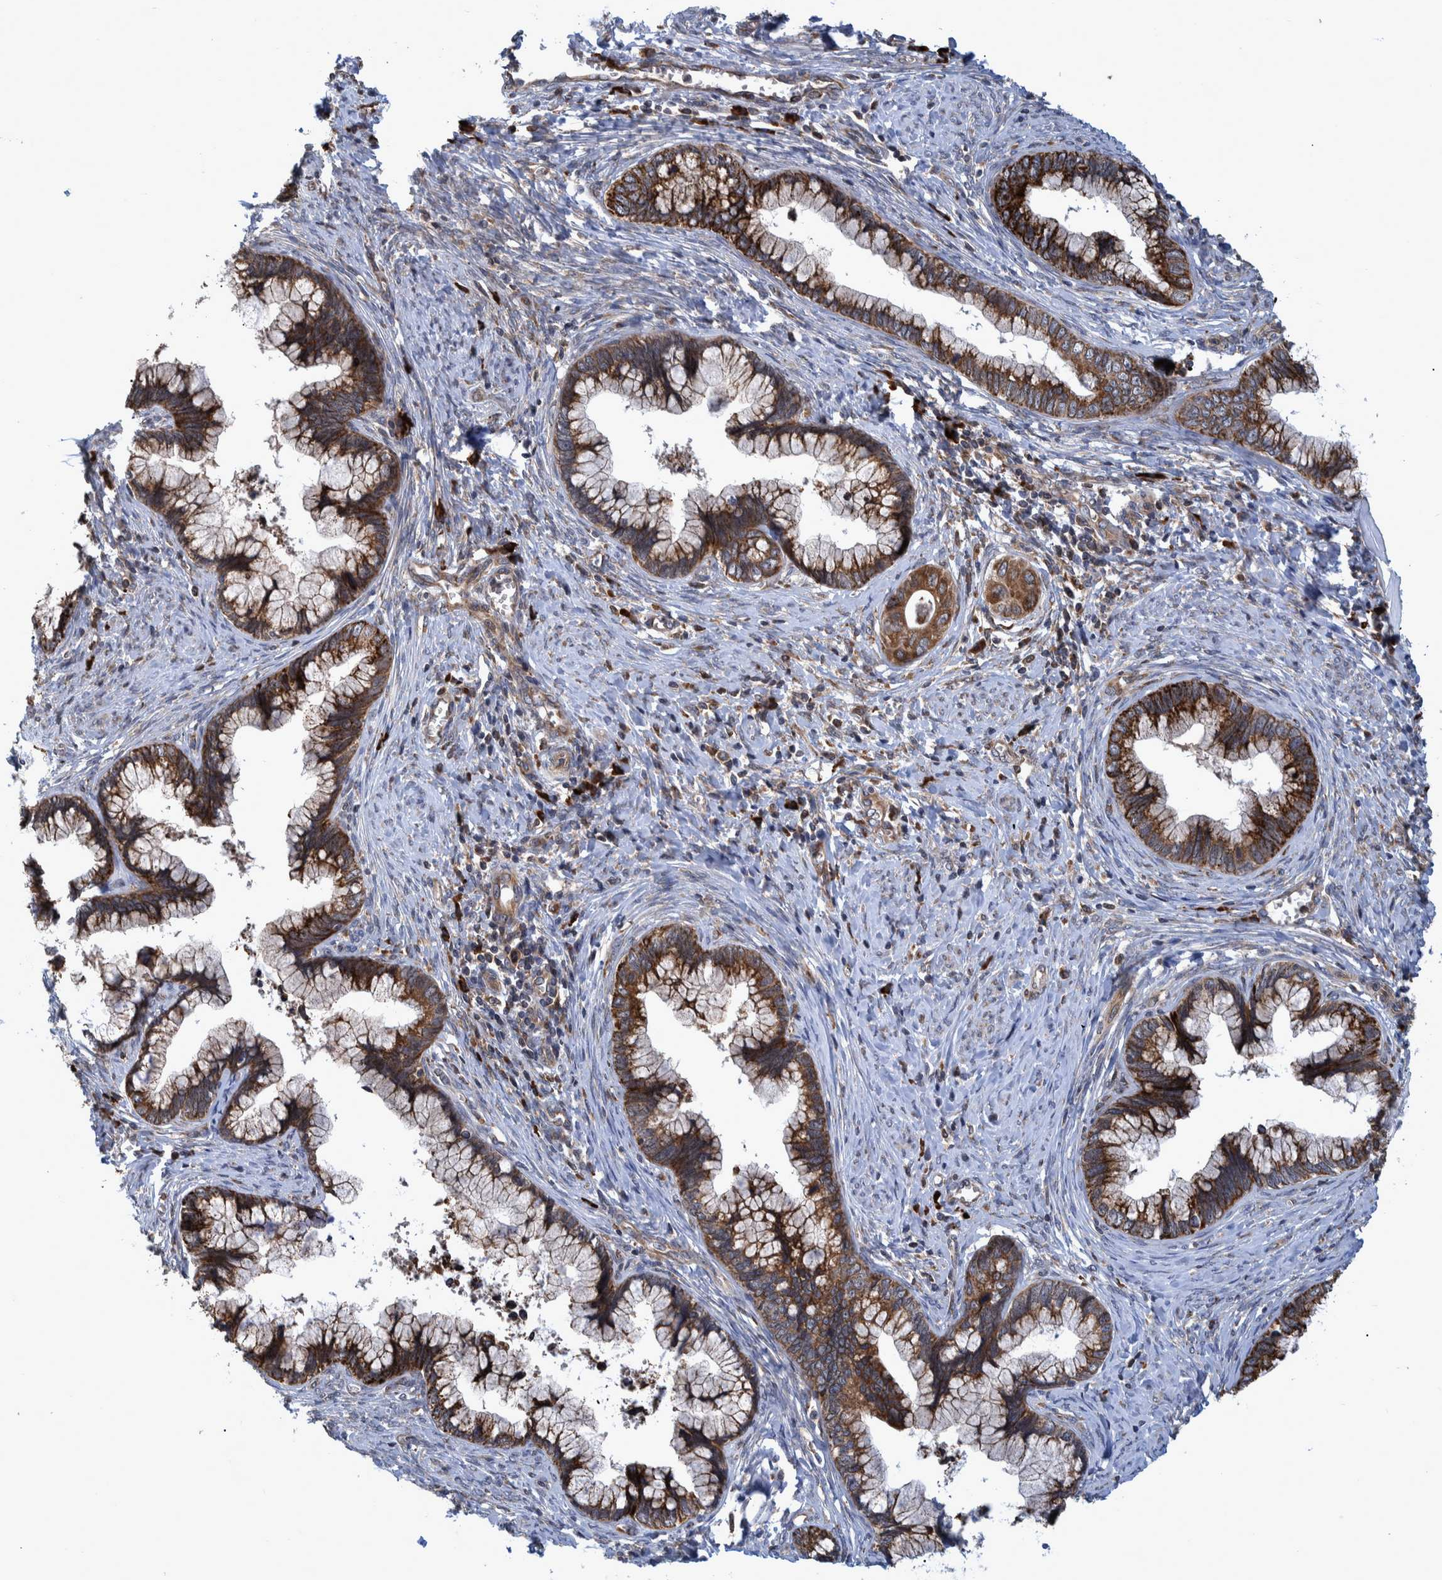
{"staining": {"intensity": "moderate", "quantity": ">75%", "location": "cytoplasmic/membranous"}, "tissue": "cervical cancer", "cell_type": "Tumor cells", "image_type": "cancer", "snomed": [{"axis": "morphology", "description": "Adenocarcinoma, NOS"}, {"axis": "topography", "description": "Cervix"}], "caption": "Immunohistochemical staining of cervical cancer (adenocarcinoma) reveals moderate cytoplasmic/membranous protein positivity in approximately >75% of tumor cells. (DAB = brown stain, brightfield microscopy at high magnification).", "gene": "SPAG5", "patient": {"sex": "female", "age": 44}}